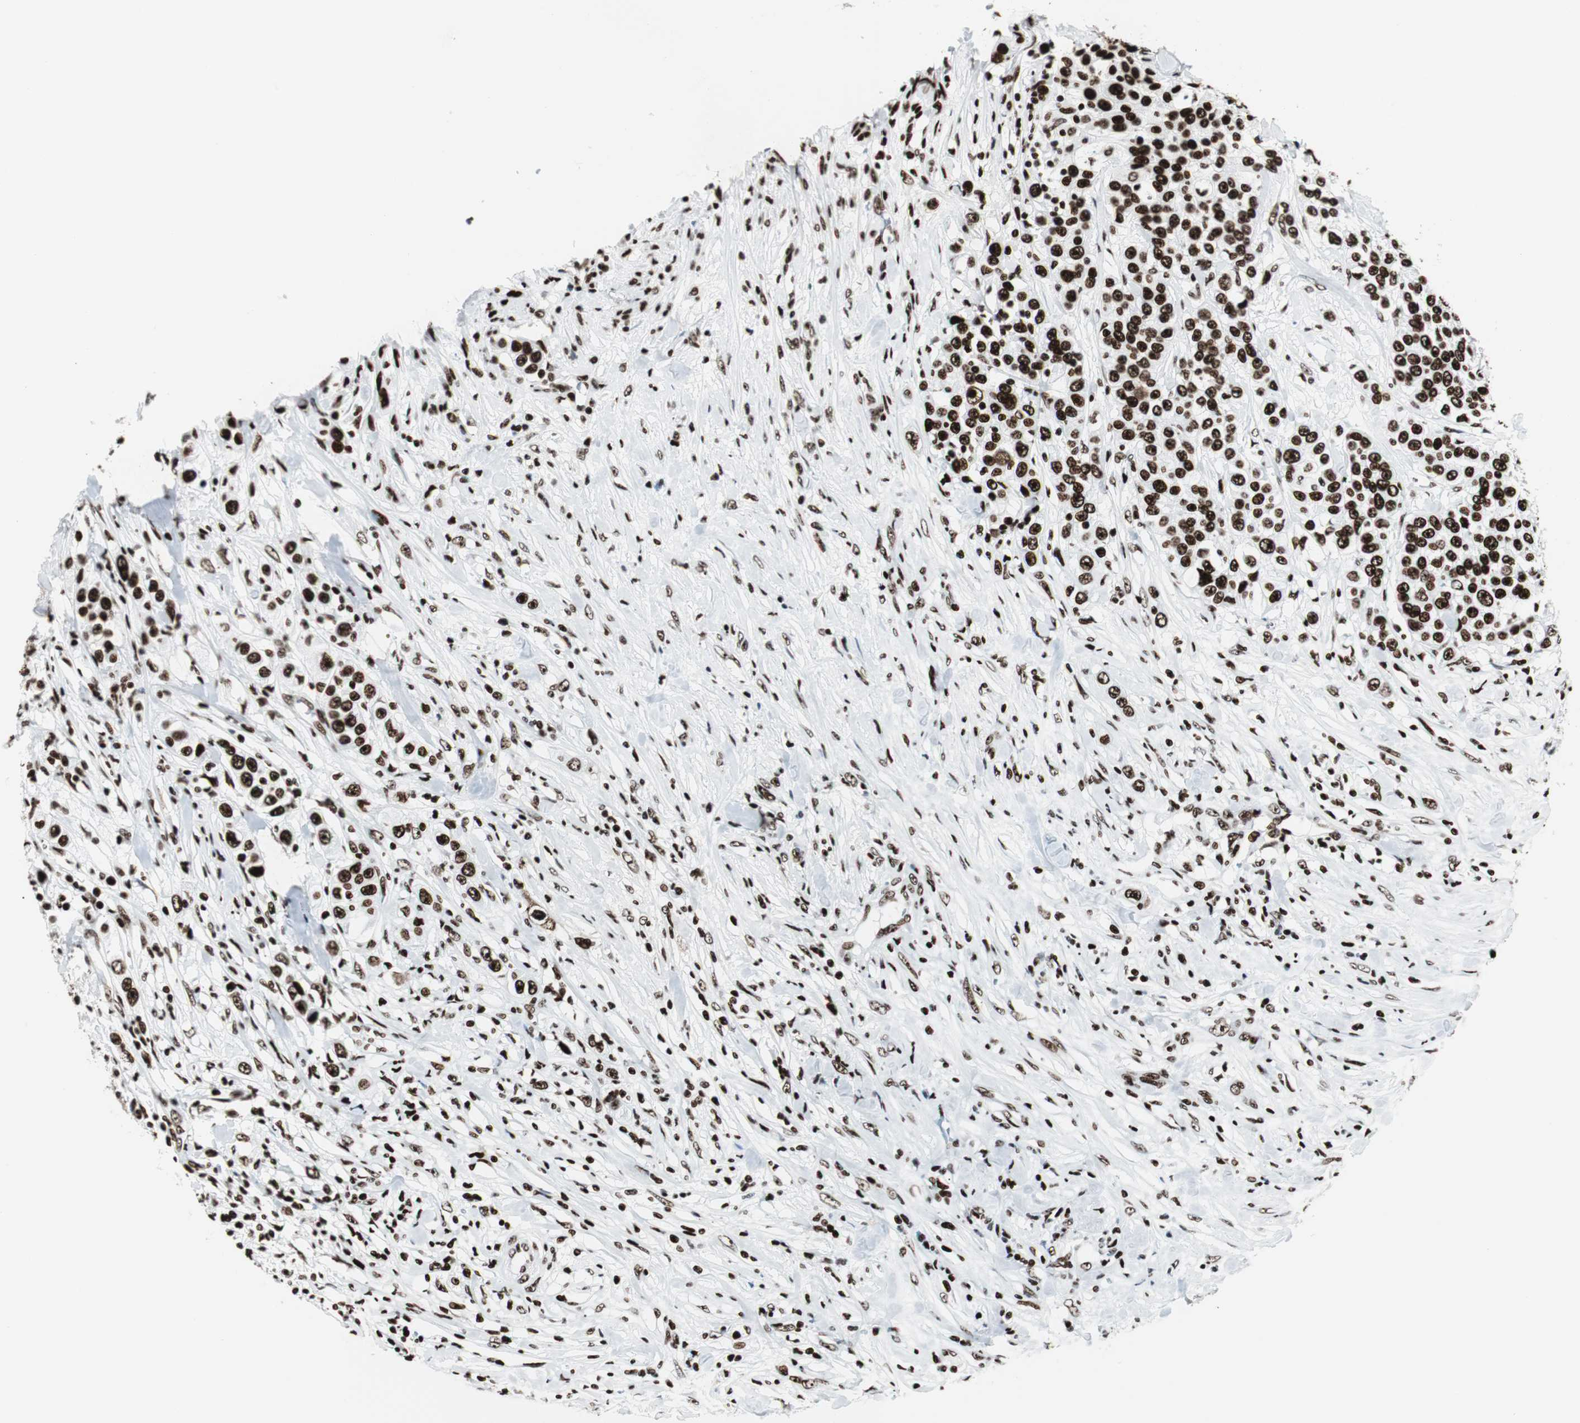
{"staining": {"intensity": "strong", "quantity": ">75%", "location": "nuclear"}, "tissue": "urothelial cancer", "cell_type": "Tumor cells", "image_type": "cancer", "snomed": [{"axis": "morphology", "description": "Urothelial carcinoma, High grade"}, {"axis": "topography", "description": "Urinary bladder"}], "caption": "A high amount of strong nuclear expression is seen in approximately >75% of tumor cells in high-grade urothelial carcinoma tissue. The staining was performed using DAB (3,3'-diaminobenzidine), with brown indicating positive protein expression. Nuclei are stained blue with hematoxylin.", "gene": "NCL", "patient": {"sex": "female", "age": 80}}